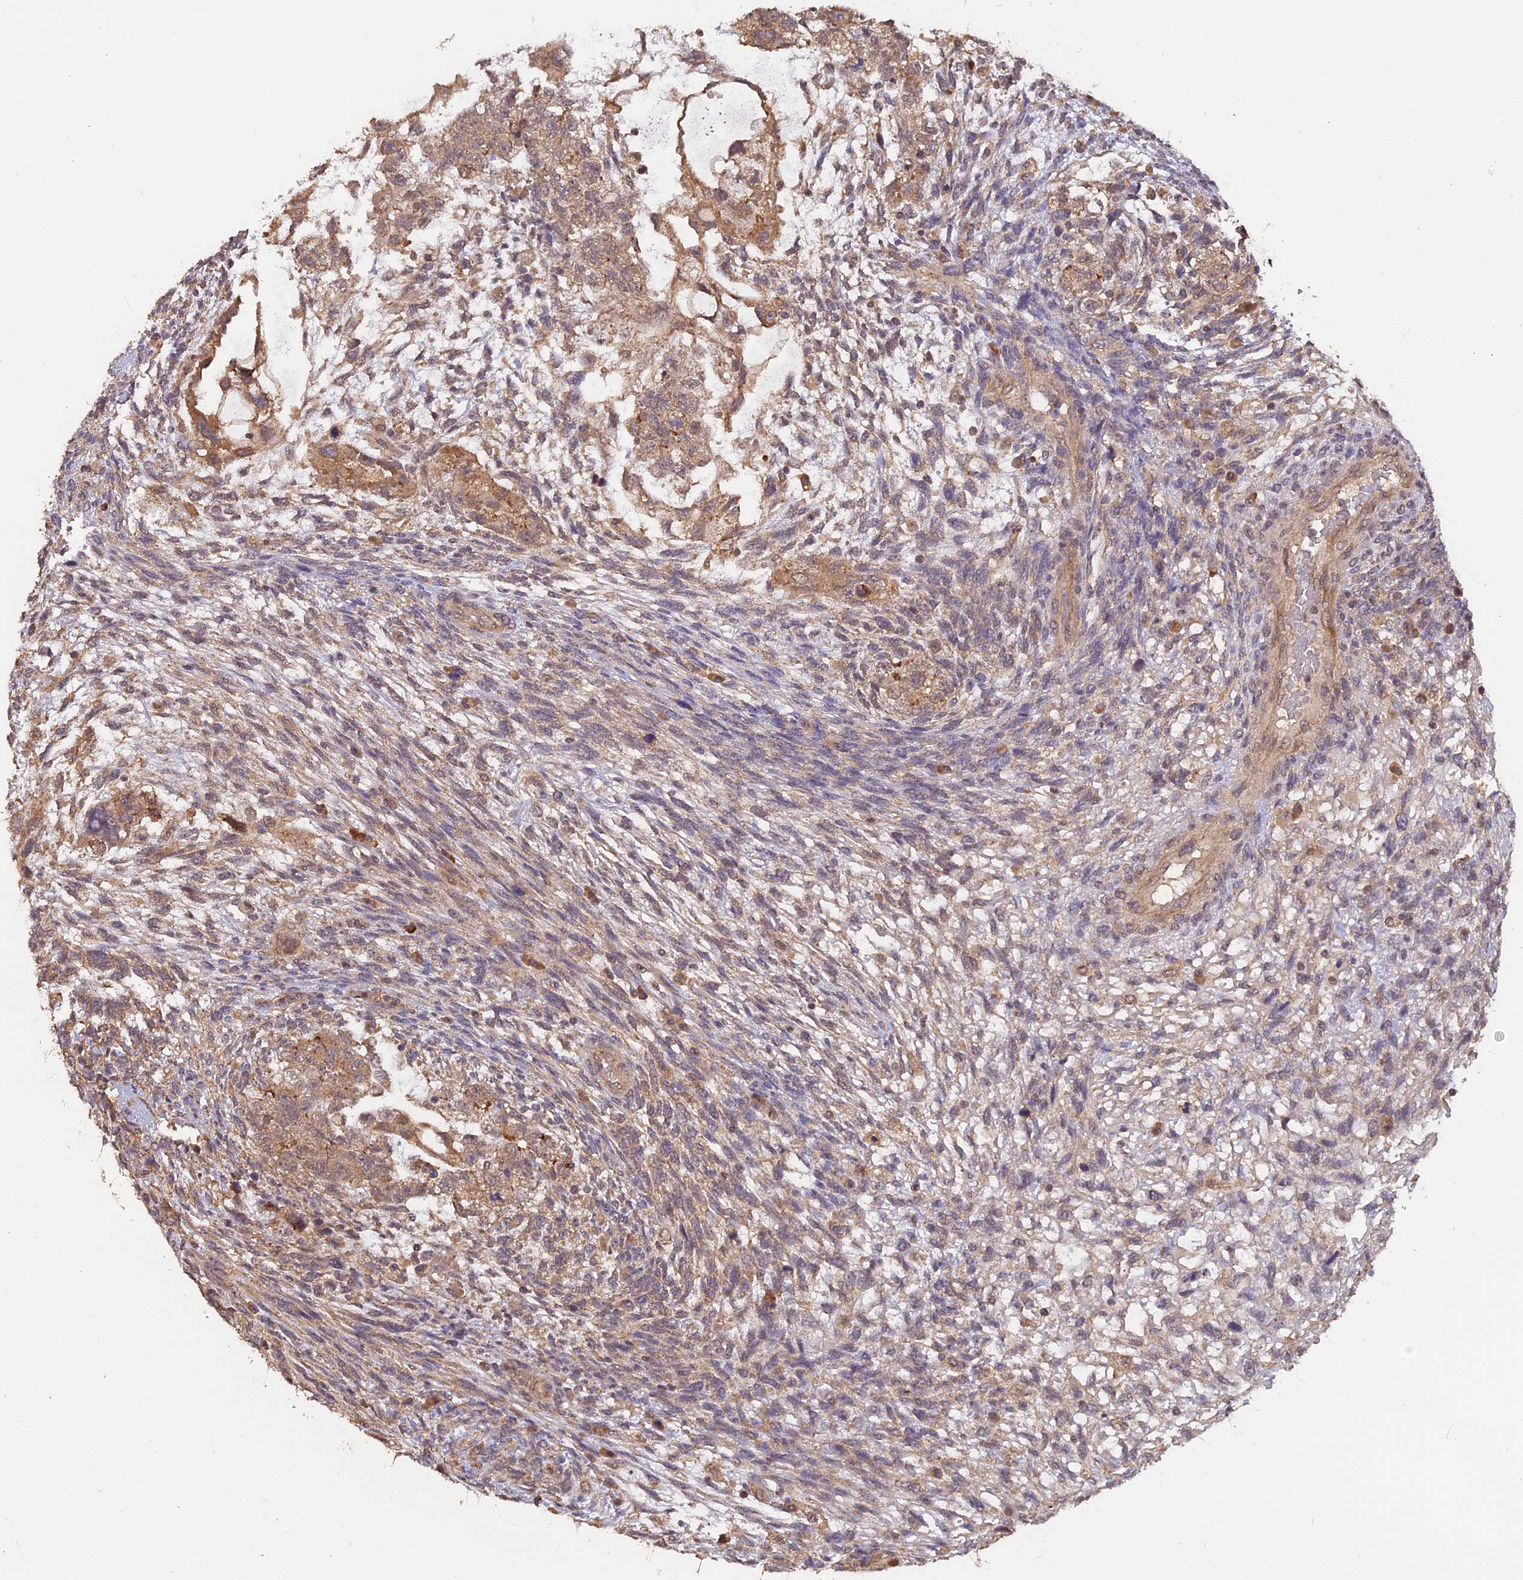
{"staining": {"intensity": "moderate", "quantity": ">75%", "location": "cytoplasmic/membranous"}, "tissue": "testis cancer", "cell_type": "Tumor cells", "image_type": "cancer", "snomed": [{"axis": "morphology", "description": "Normal tissue, NOS"}, {"axis": "morphology", "description": "Carcinoma, Embryonal, NOS"}, {"axis": "topography", "description": "Testis"}], "caption": "Immunohistochemical staining of embryonal carcinoma (testis) shows moderate cytoplasmic/membranous protein staining in about >75% of tumor cells. The protein is shown in brown color, while the nuclei are stained blue.", "gene": "ARHGAP40", "patient": {"sex": "male", "age": 36}}